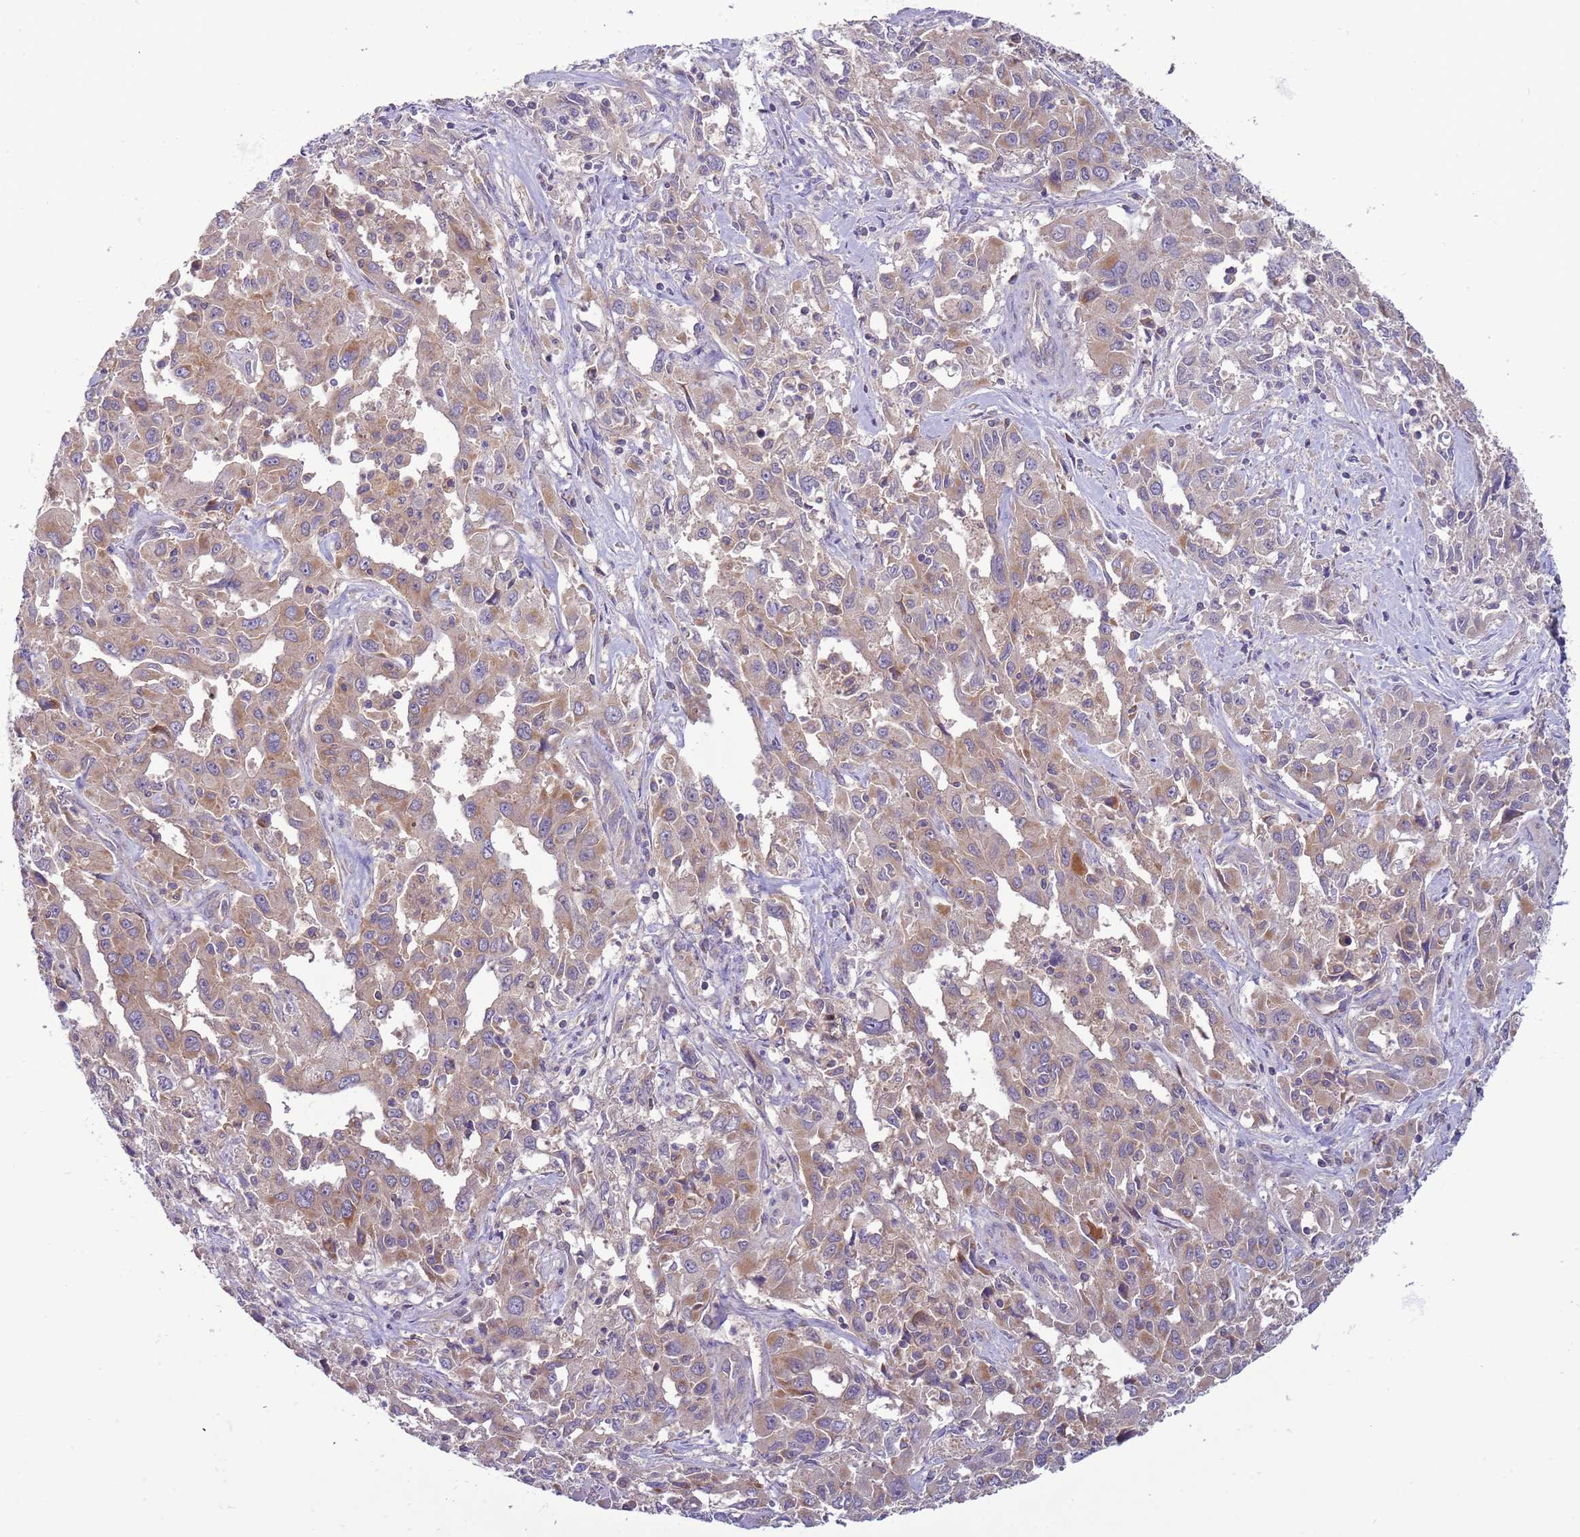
{"staining": {"intensity": "moderate", "quantity": "<25%", "location": "cytoplasmic/membranous"}, "tissue": "liver cancer", "cell_type": "Tumor cells", "image_type": "cancer", "snomed": [{"axis": "morphology", "description": "Carcinoma, Hepatocellular, NOS"}, {"axis": "topography", "description": "Liver"}], "caption": "IHC histopathology image of liver cancer stained for a protein (brown), which shows low levels of moderate cytoplasmic/membranous expression in about <25% of tumor cells.", "gene": "UQCRQ", "patient": {"sex": "male", "age": 63}}